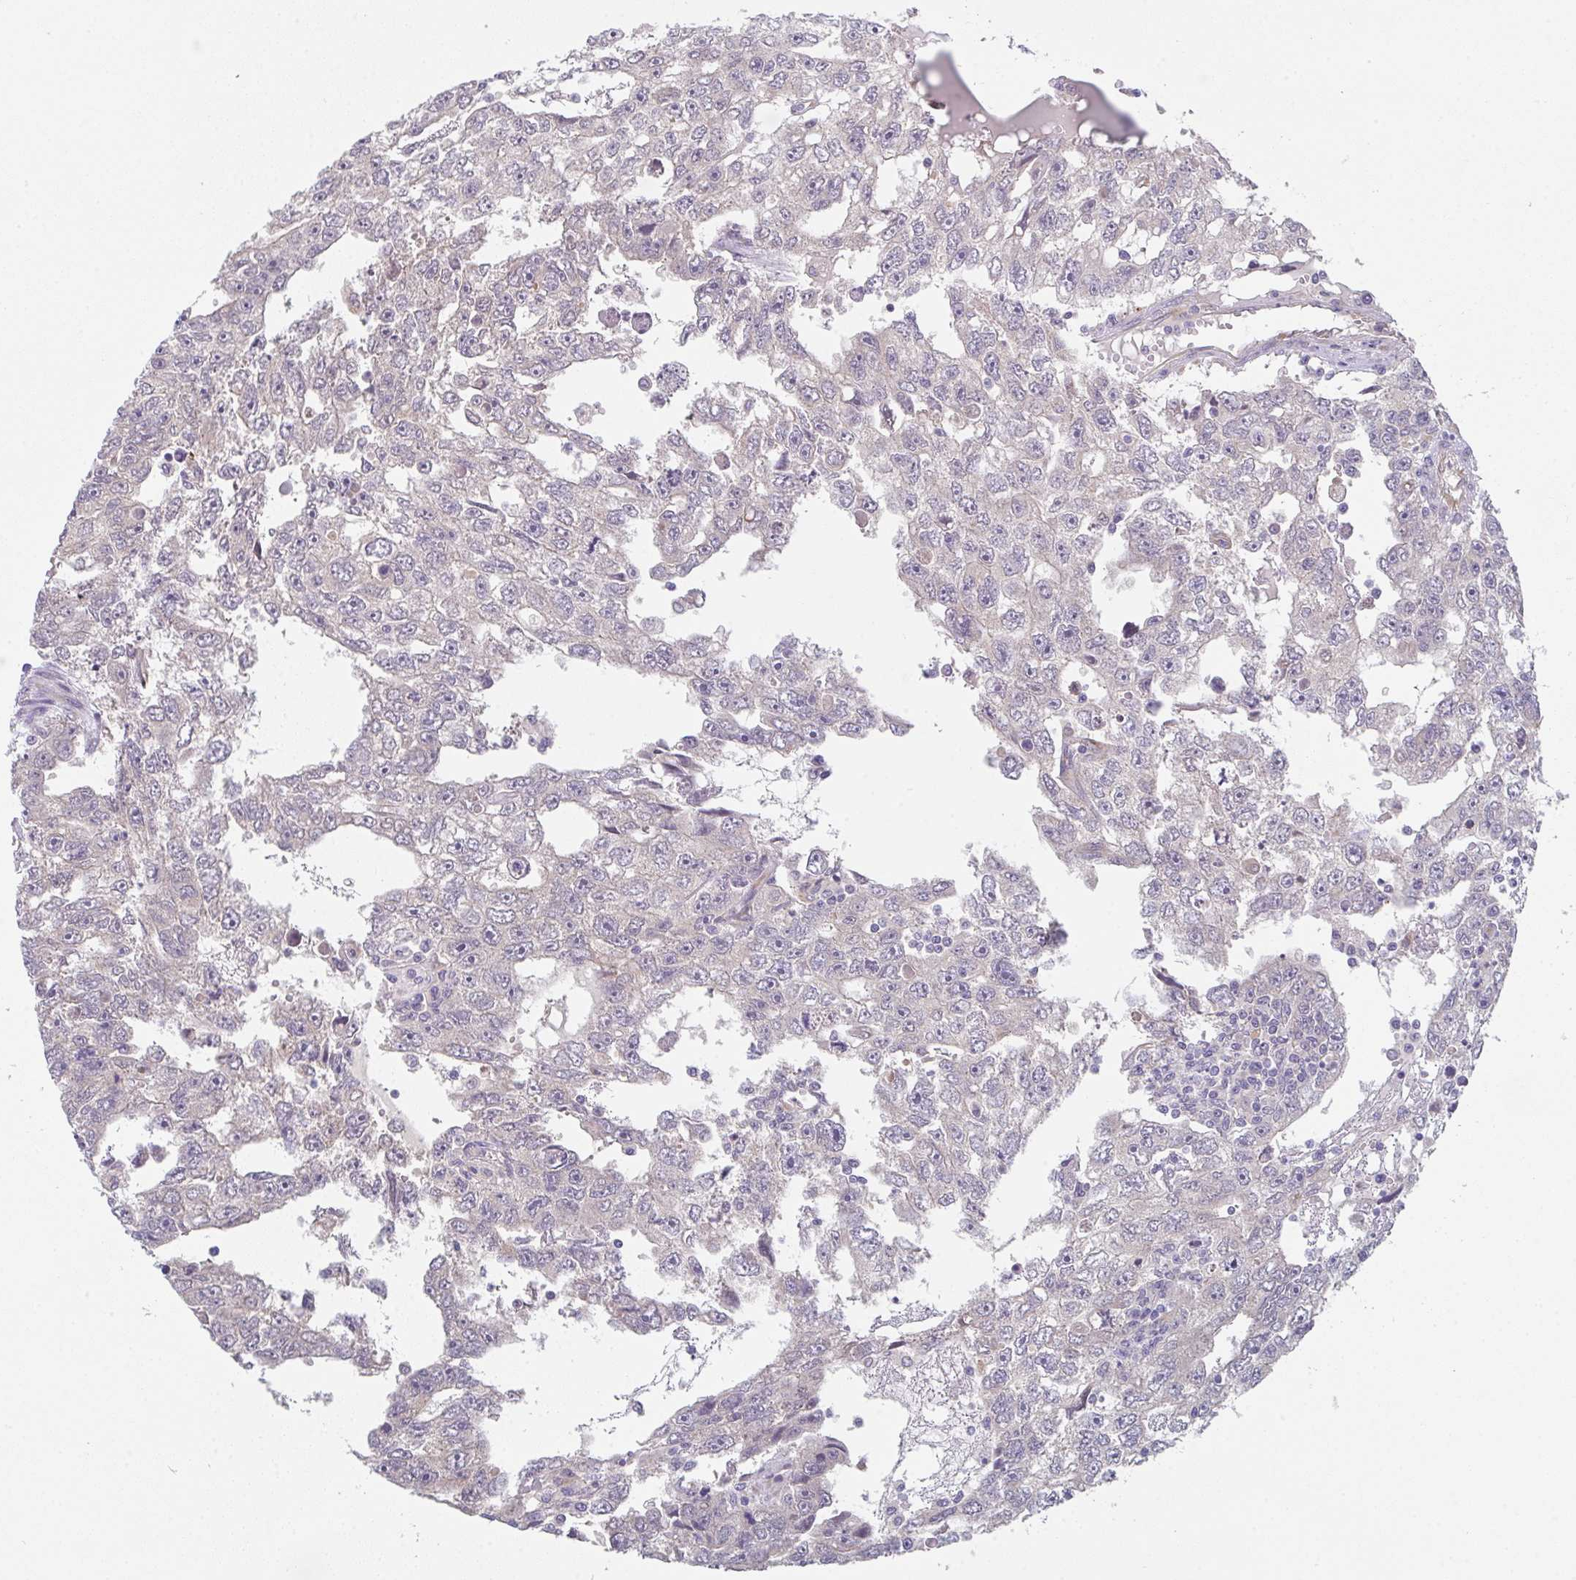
{"staining": {"intensity": "negative", "quantity": "none", "location": "none"}, "tissue": "testis cancer", "cell_type": "Tumor cells", "image_type": "cancer", "snomed": [{"axis": "morphology", "description": "Carcinoma, Embryonal, NOS"}, {"axis": "topography", "description": "Testis"}], "caption": "Immunohistochemistry (IHC) image of human embryonal carcinoma (testis) stained for a protein (brown), which reveals no staining in tumor cells.", "gene": "TSPAN31", "patient": {"sex": "male", "age": 20}}